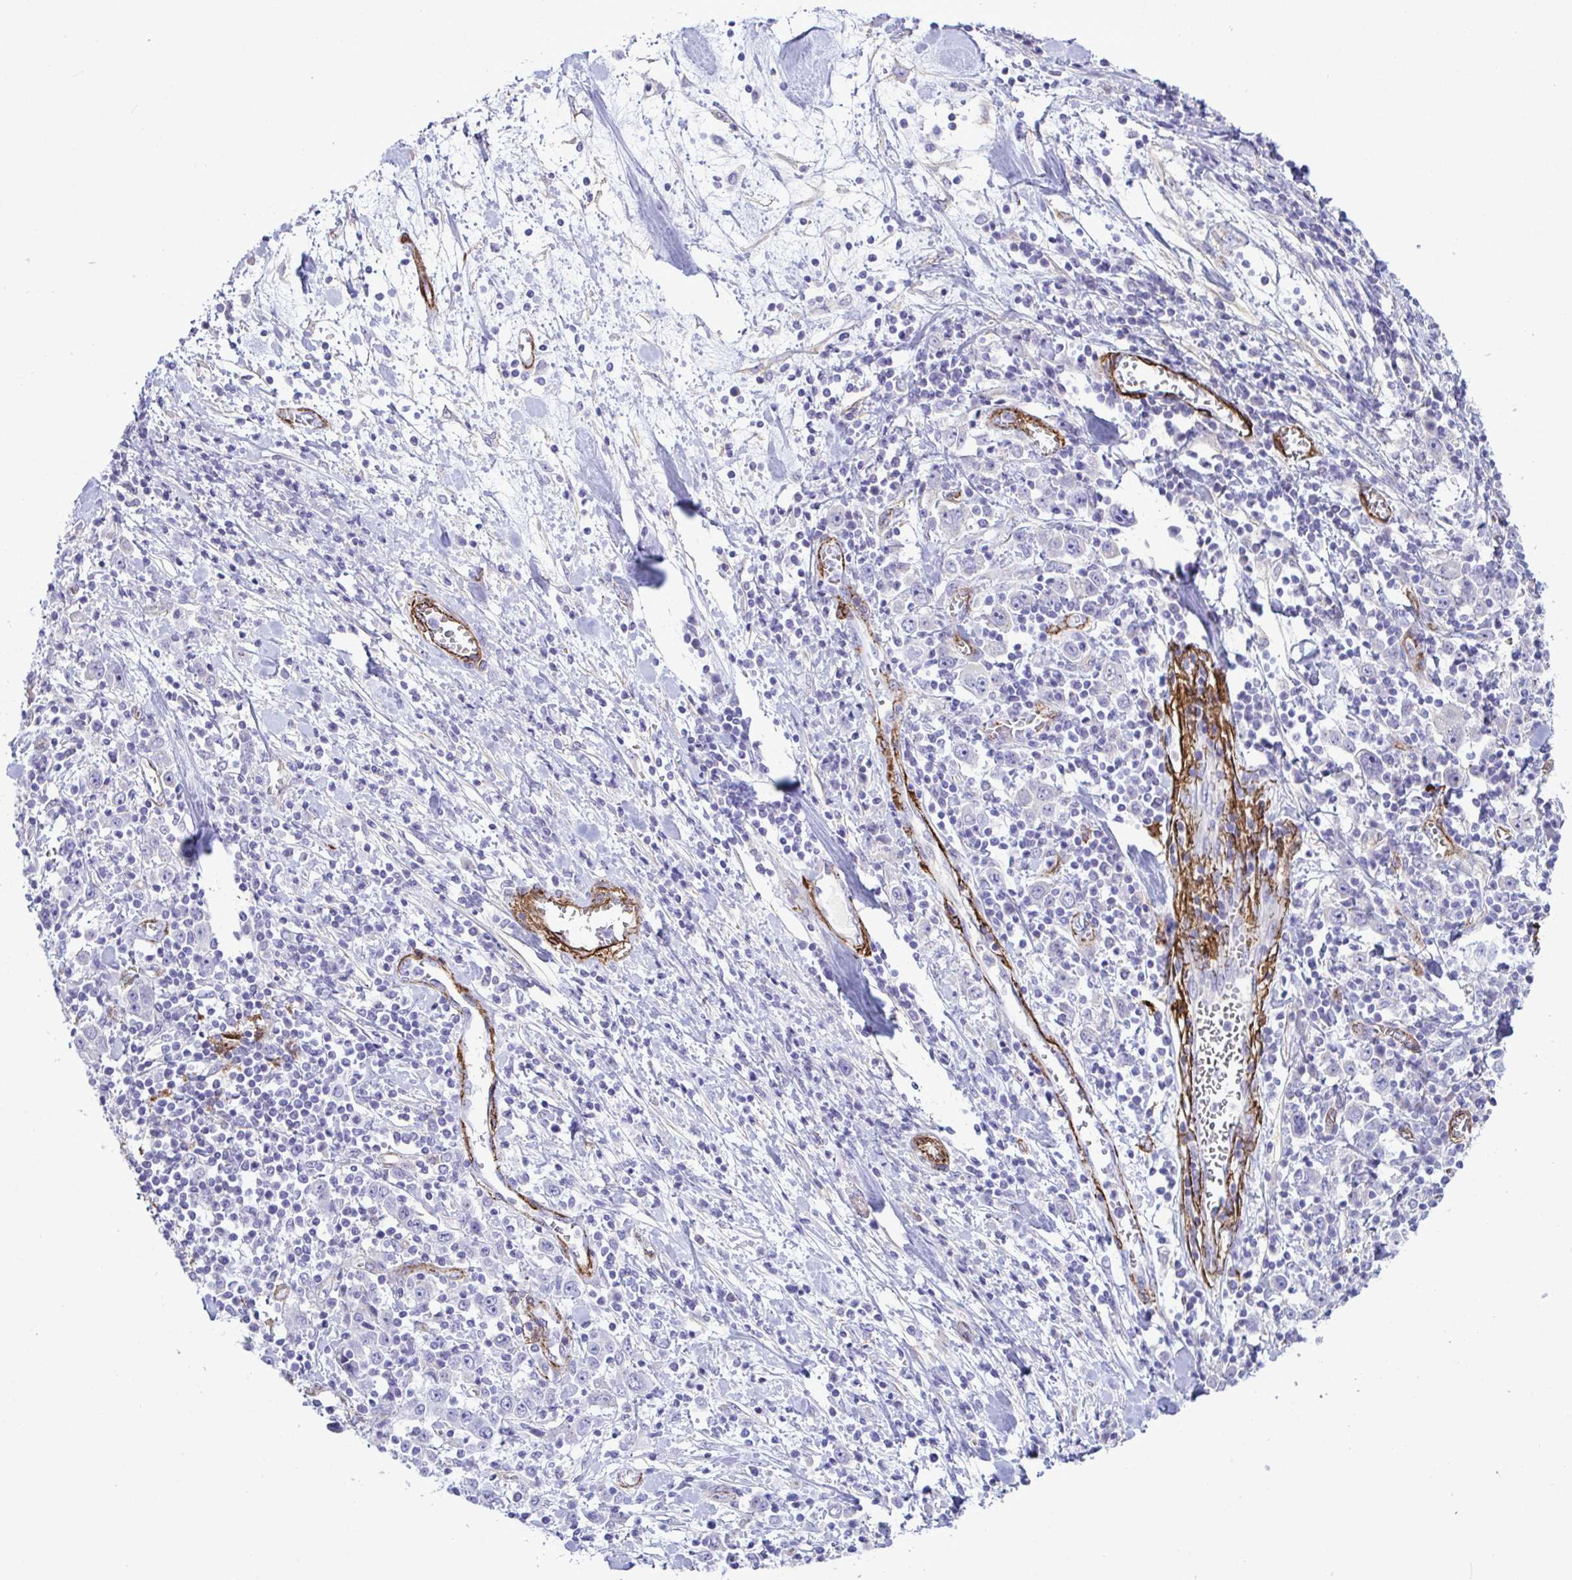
{"staining": {"intensity": "negative", "quantity": "none", "location": "none"}, "tissue": "stomach cancer", "cell_type": "Tumor cells", "image_type": "cancer", "snomed": [{"axis": "morphology", "description": "Normal tissue, NOS"}, {"axis": "morphology", "description": "Adenocarcinoma, NOS"}, {"axis": "topography", "description": "Stomach, upper"}, {"axis": "topography", "description": "Stomach"}], "caption": "A photomicrograph of adenocarcinoma (stomach) stained for a protein demonstrates no brown staining in tumor cells. (DAB immunohistochemistry (IHC) visualized using brightfield microscopy, high magnification).", "gene": "SYNPO2L", "patient": {"sex": "male", "age": 59}}